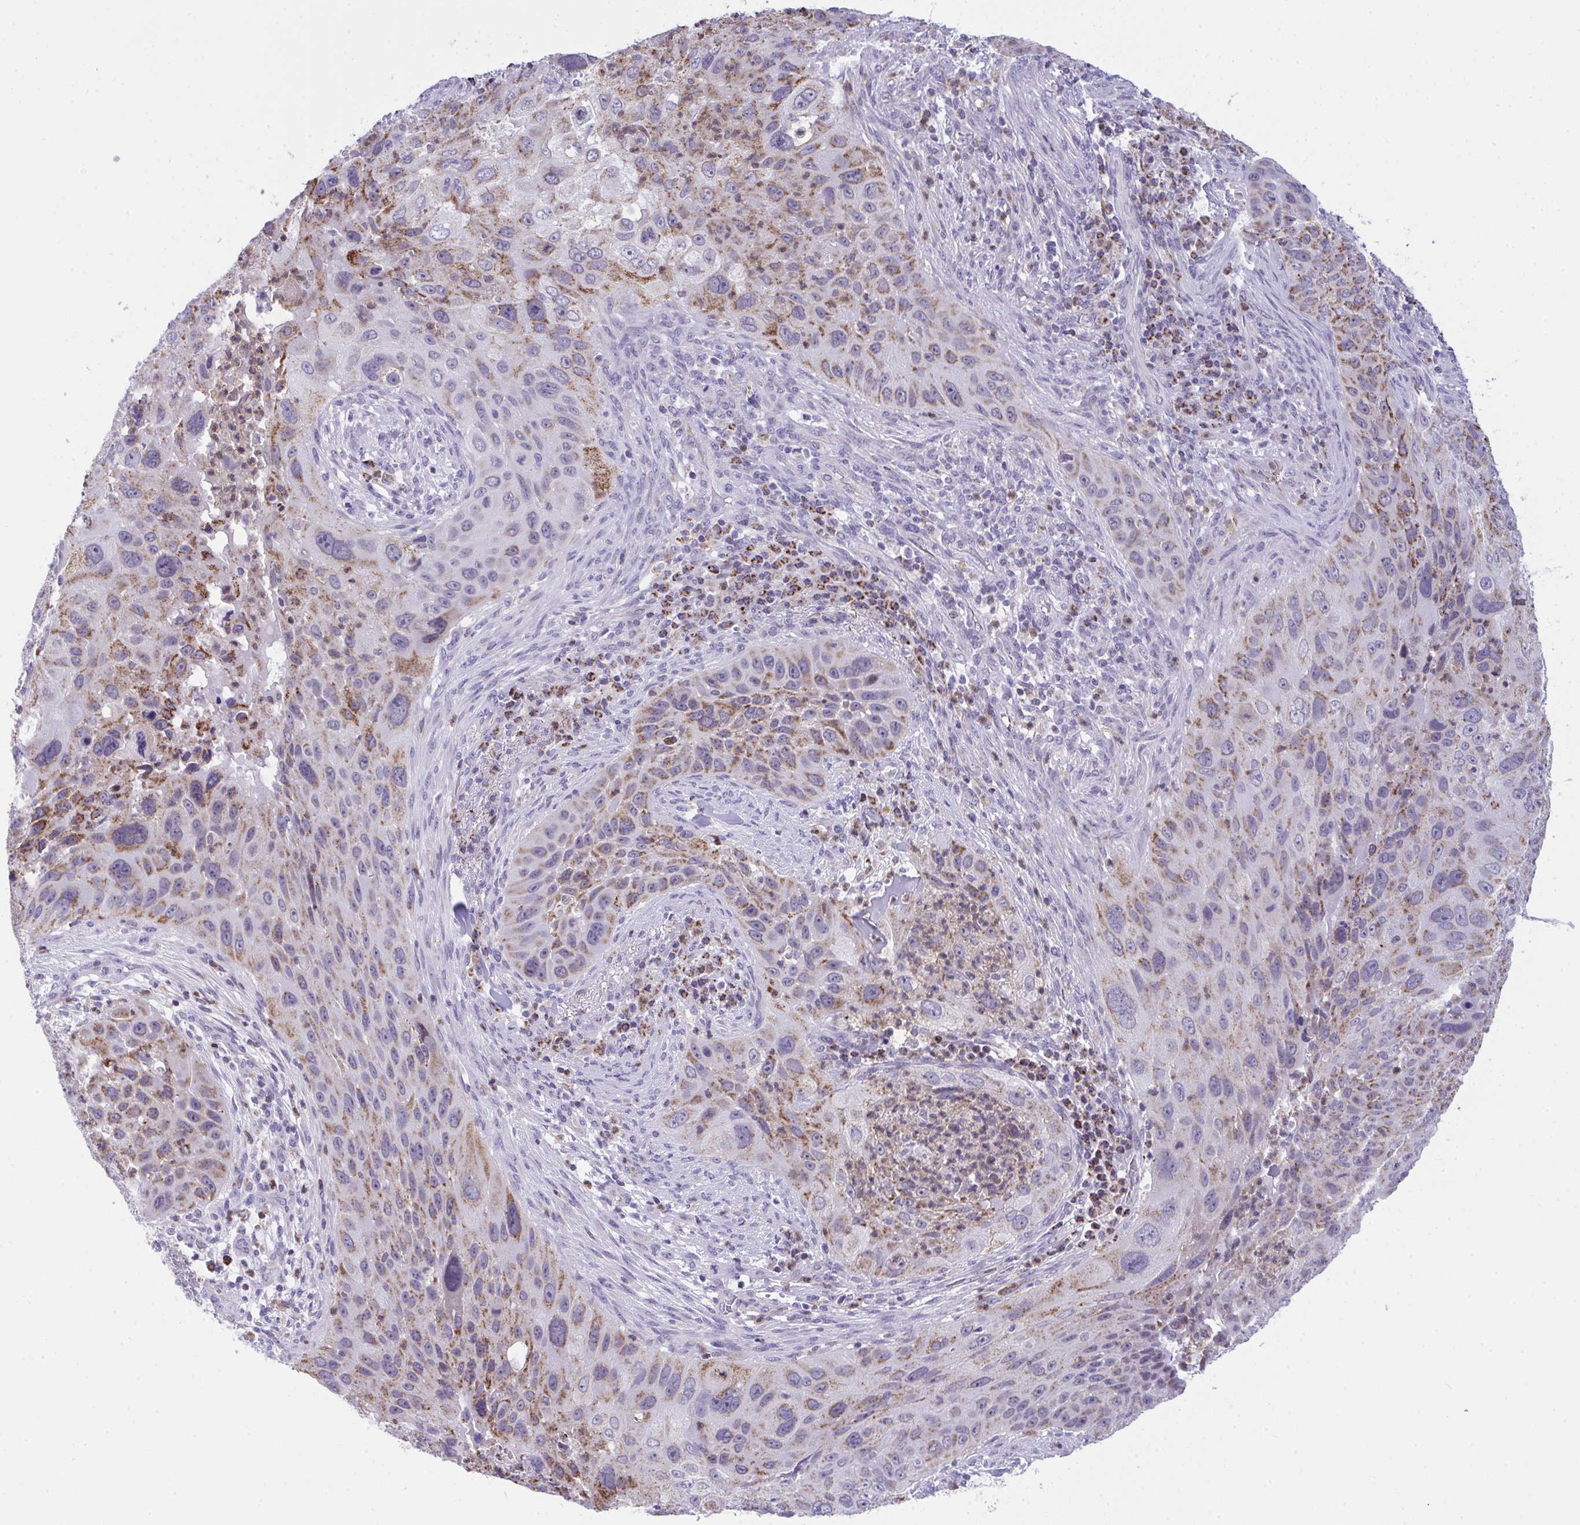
{"staining": {"intensity": "moderate", "quantity": "25%-75%", "location": "cytoplasmic/membranous"}, "tissue": "lung cancer", "cell_type": "Tumor cells", "image_type": "cancer", "snomed": [{"axis": "morphology", "description": "Squamous cell carcinoma, NOS"}, {"axis": "topography", "description": "Lung"}], "caption": "Lung cancer (squamous cell carcinoma) stained with immunohistochemistry displays moderate cytoplasmic/membranous expression in approximately 25%-75% of tumor cells.", "gene": "PLA2G12B", "patient": {"sex": "male", "age": 63}}